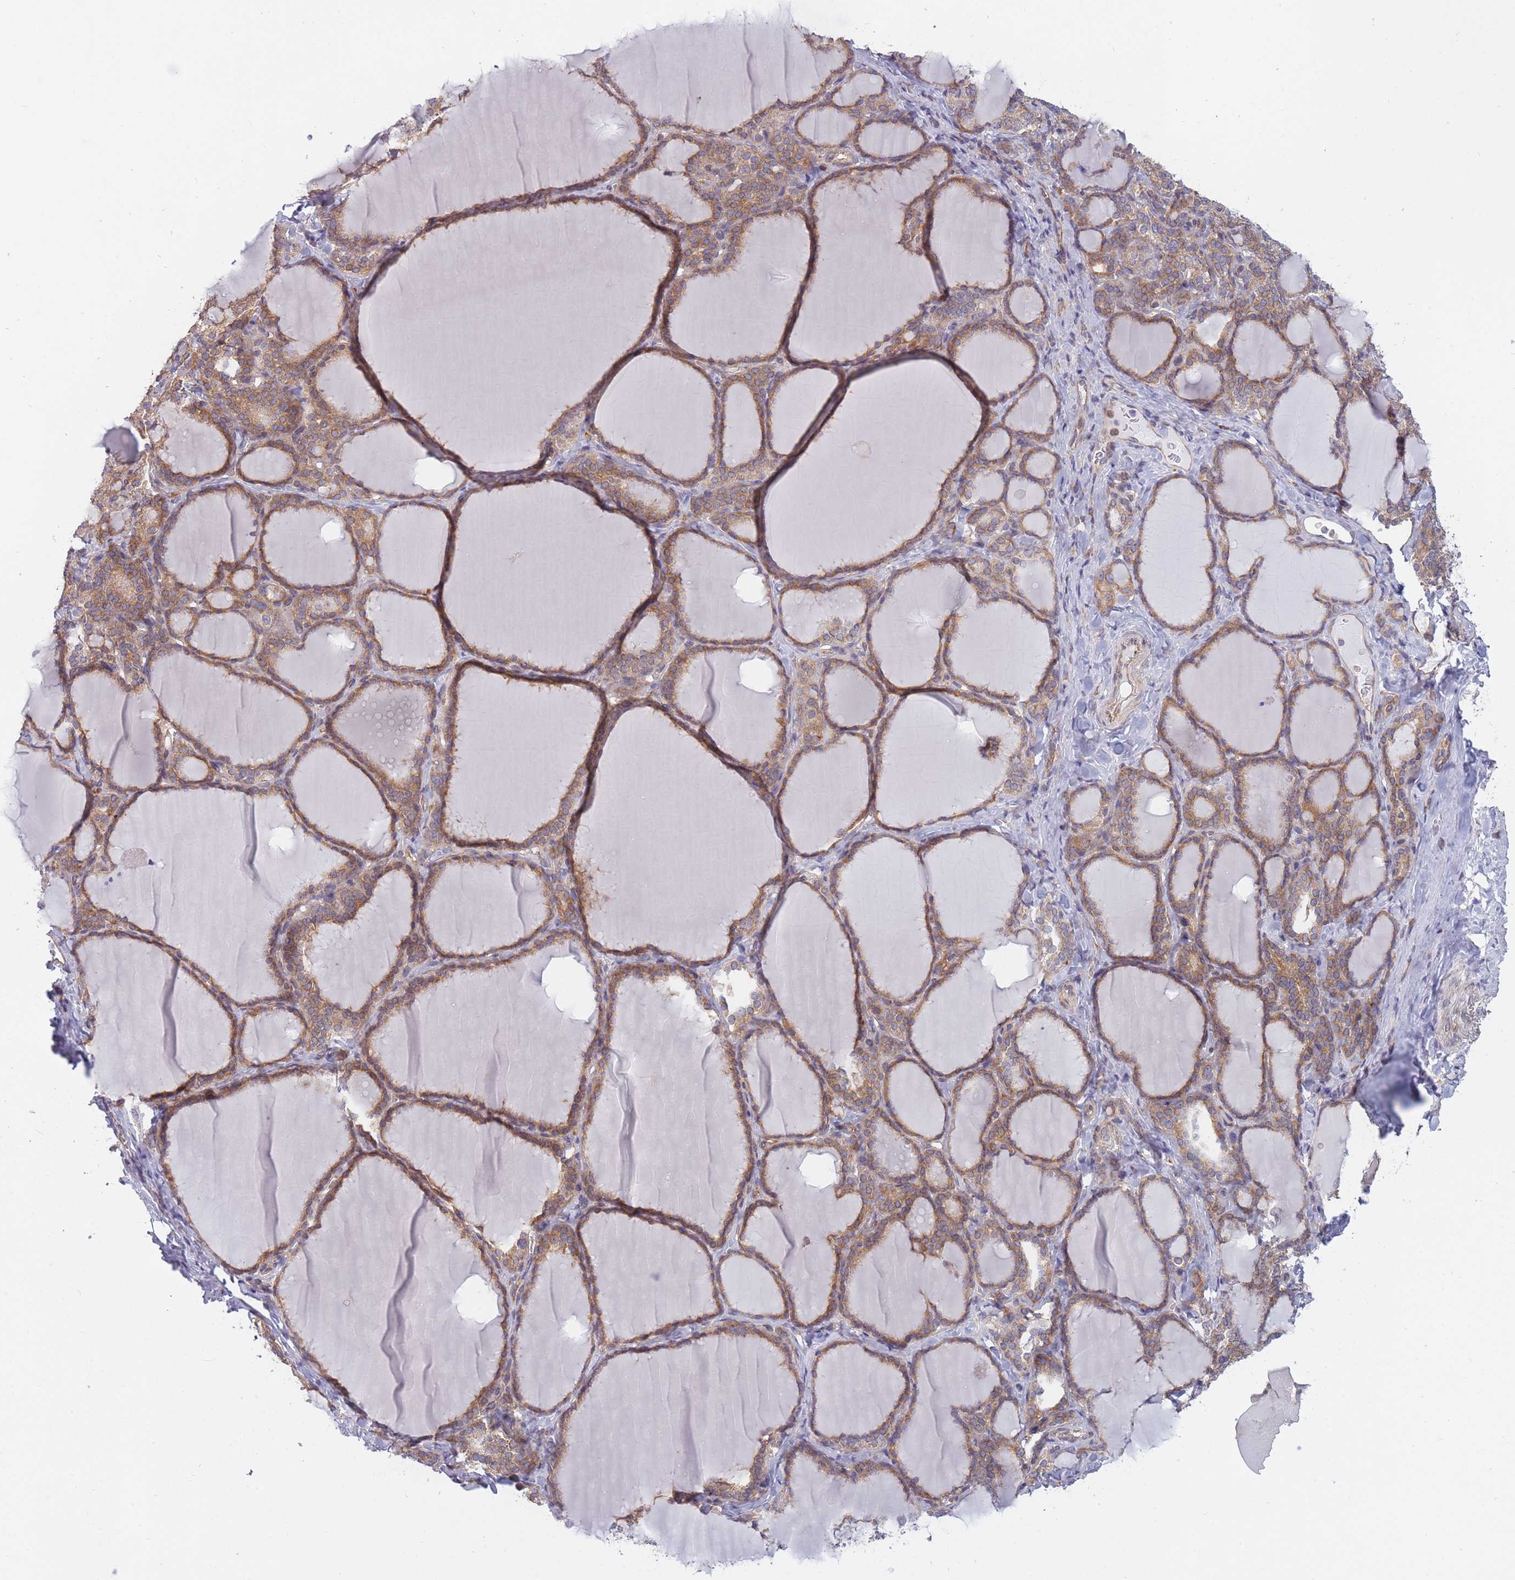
{"staining": {"intensity": "moderate", "quantity": ">75%", "location": "cytoplasmic/membranous"}, "tissue": "thyroid gland", "cell_type": "Glandular cells", "image_type": "normal", "snomed": [{"axis": "morphology", "description": "Normal tissue, NOS"}, {"axis": "topography", "description": "Thyroid gland"}], "caption": "IHC micrograph of benign thyroid gland stained for a protein (brown), which demonstrates medium levels of moderate cytoplasmic/membranous staining in approximately >75% of glandular cells.", "gene": "CCDC124", "patient": {"sex": "female", "age": 31}}